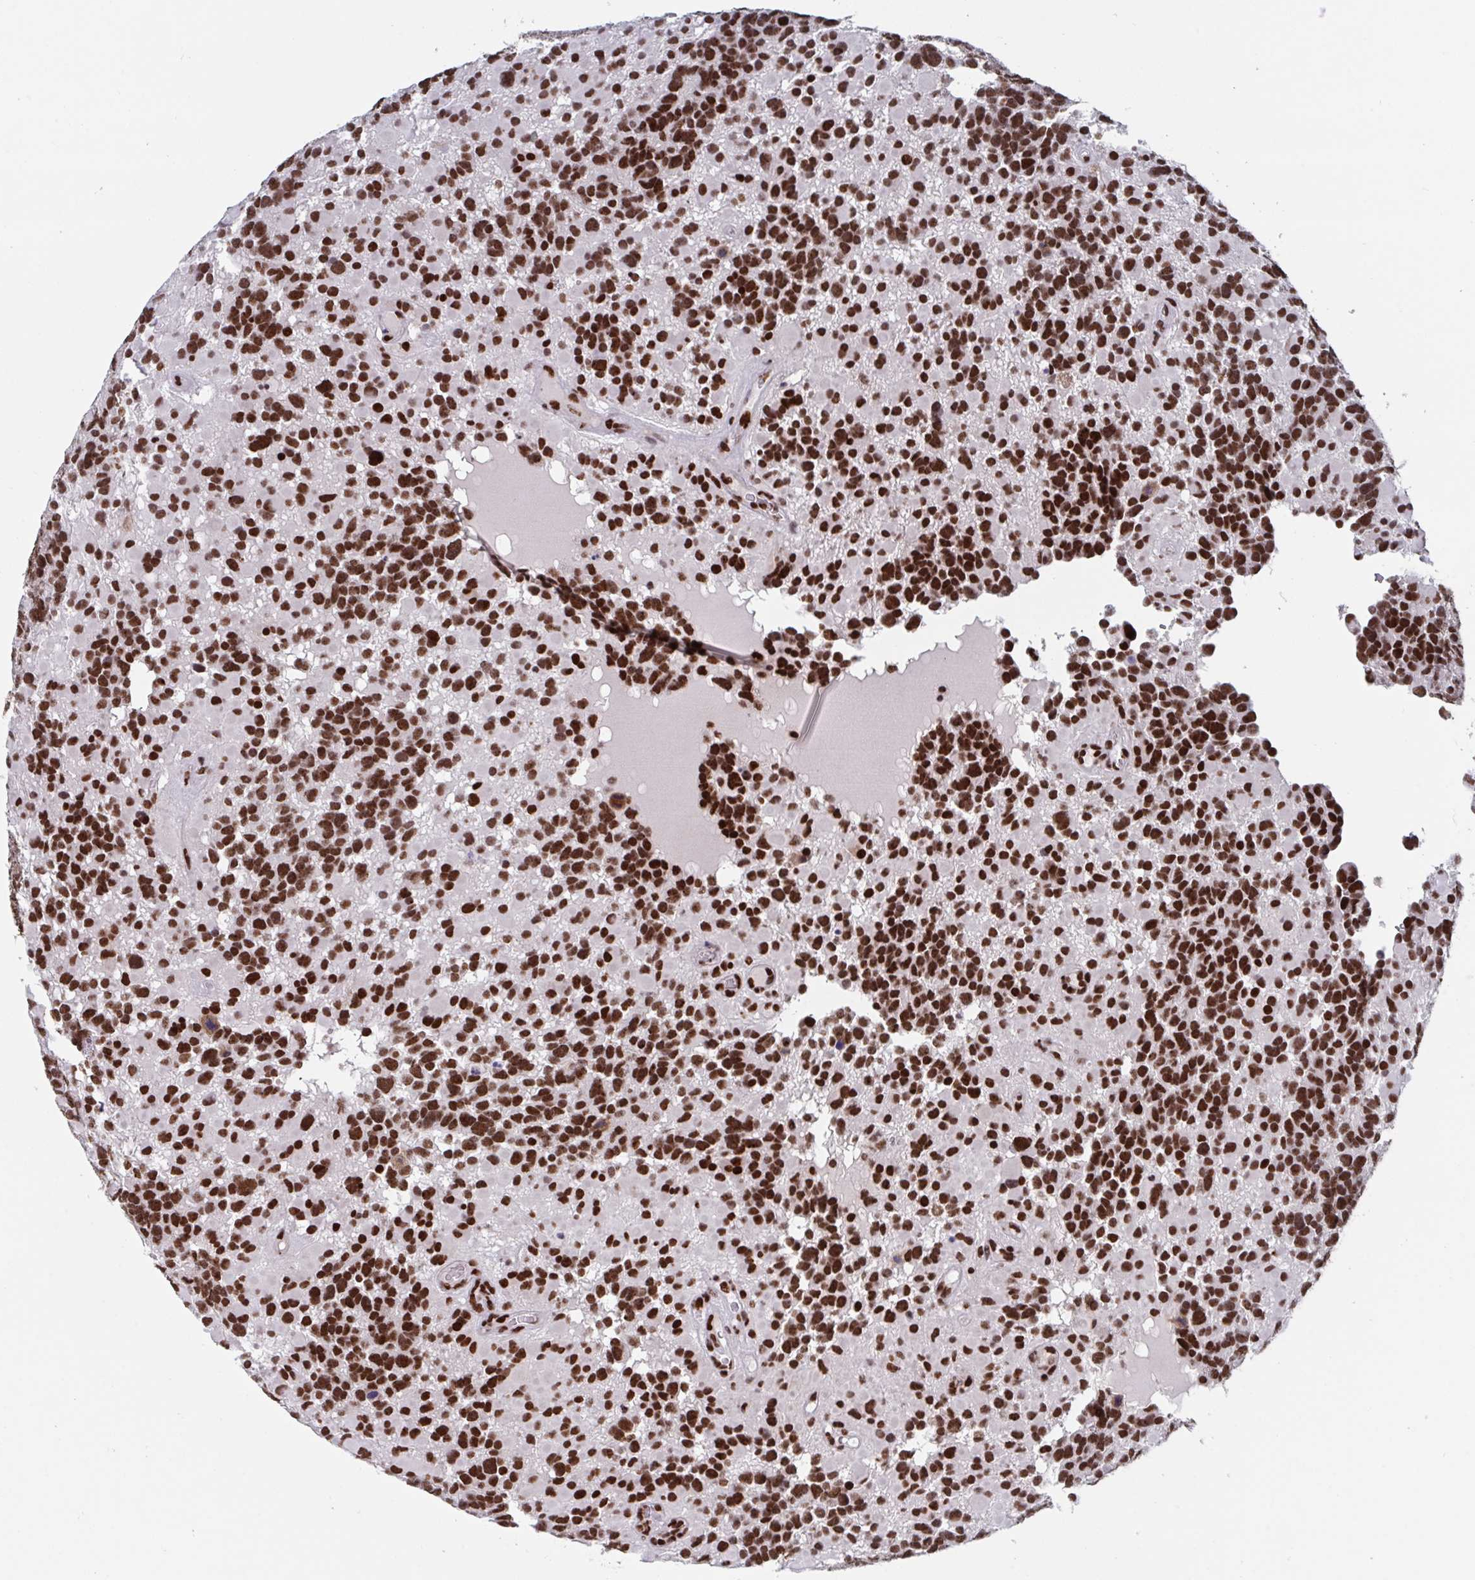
{"staining": {"intensity": "strong", "quantity": ">75%", "location": "nuclear"}, "tissue": "glioma", "cell_type": "Tumor cells", "image_type": "cancer", "snomed": [{"axis": "morphology", "description": "Glioma, malignant, High grade"}, {"axis": "topography", "description": "Brain"}], "caption": "Glioma stained with a protein marker shows strong staining in tumor cells.", "gene": "ZNF607", "patient": {"sex": "female", "age": 40}}